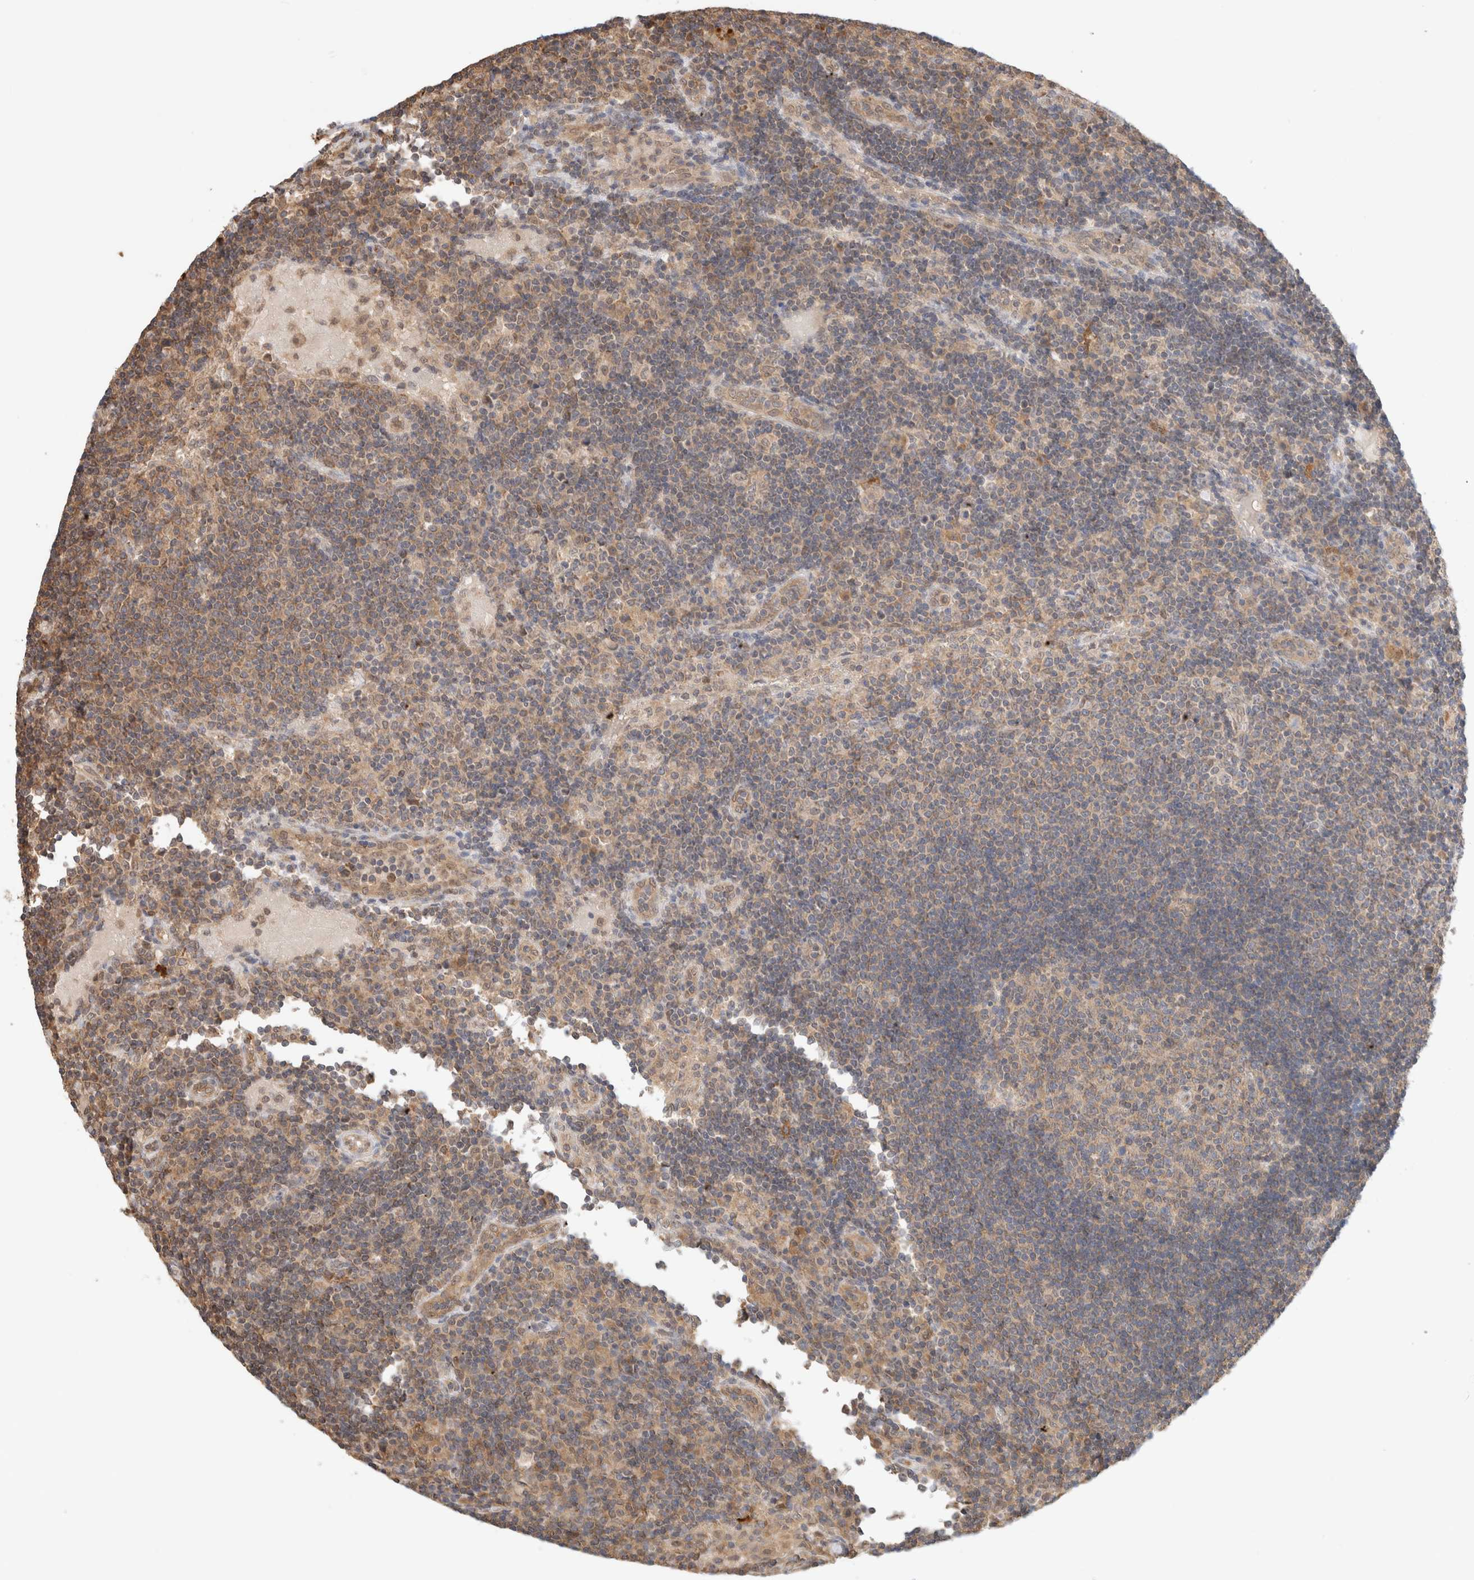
{"staining": {"intensity": "moderate", "quantity": ">75%", "location": "cytoplasmic/membranous"}, "tissue": "lymph node", "cell_type": "Germinal center cells", "image_type": "normal", "snomed": [{"axis": "morphology", "description": "Normal tissue, NOS"}, {"axis": "topography", "description": "Lymph node"}], "caption": "Immunohistochemistry photomicrograph of unremarkable human lymph node stained for a protein (brown), which exhibits medium levels of moderate cytoplasmic/membranous staining in about >75% of germinal center cells.", "gene": "CA13", "patient": {"sex": "female", "age": 53}}